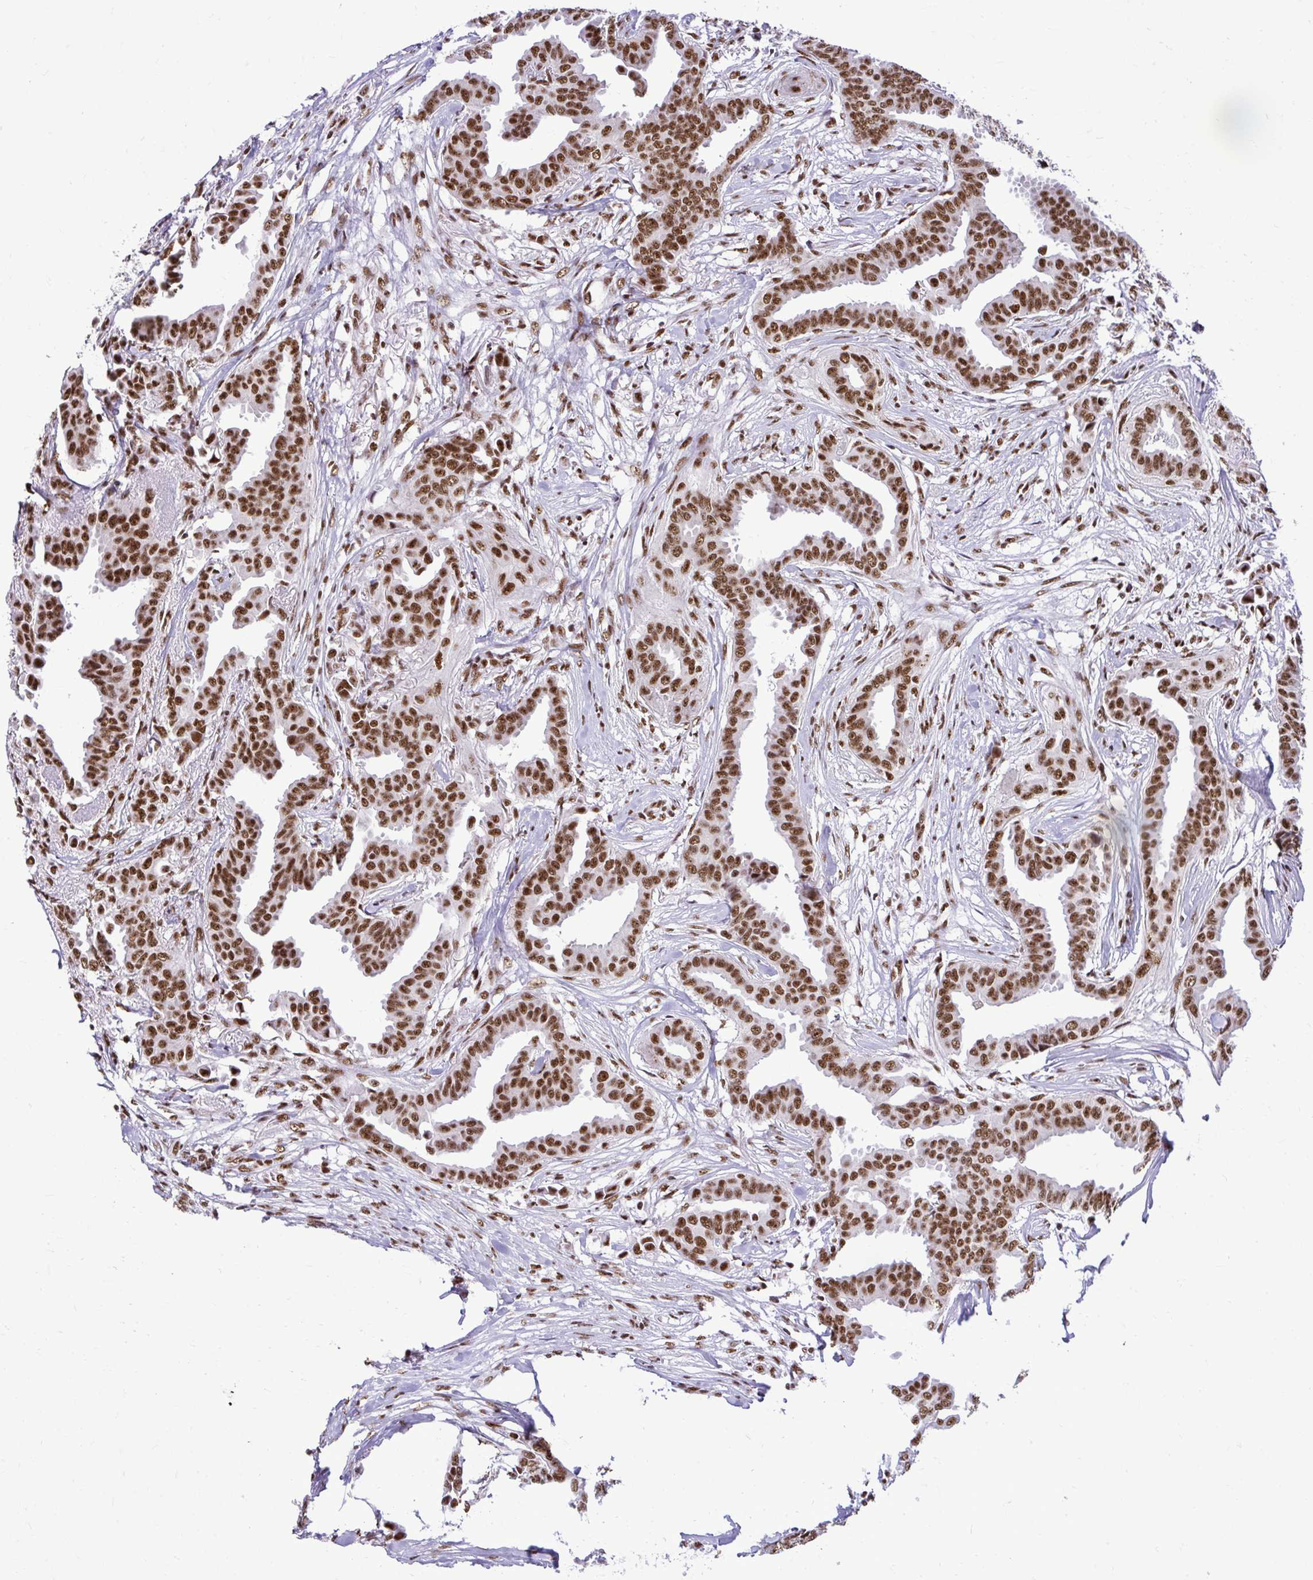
{"staining": {"intensity": "moderate", "quantity": ">75%", "location": "nuclear"}, "tissue": "breast cancer", "cell_type": "Tumor cells", "image_type": "cancer", "snomed": [{"axis": "morphology", "description": "Duct carcinoma"}, {"axis": "topography", "description": "Breast"}], "caption": "Protein expression analysis of human breast cancer reveals moderate nuclear positivity in about >75% of tumor cells. Nuclei are stained in blue.", "gene": "PRPF19", "patient": {"sex": "female", "age": 45}}